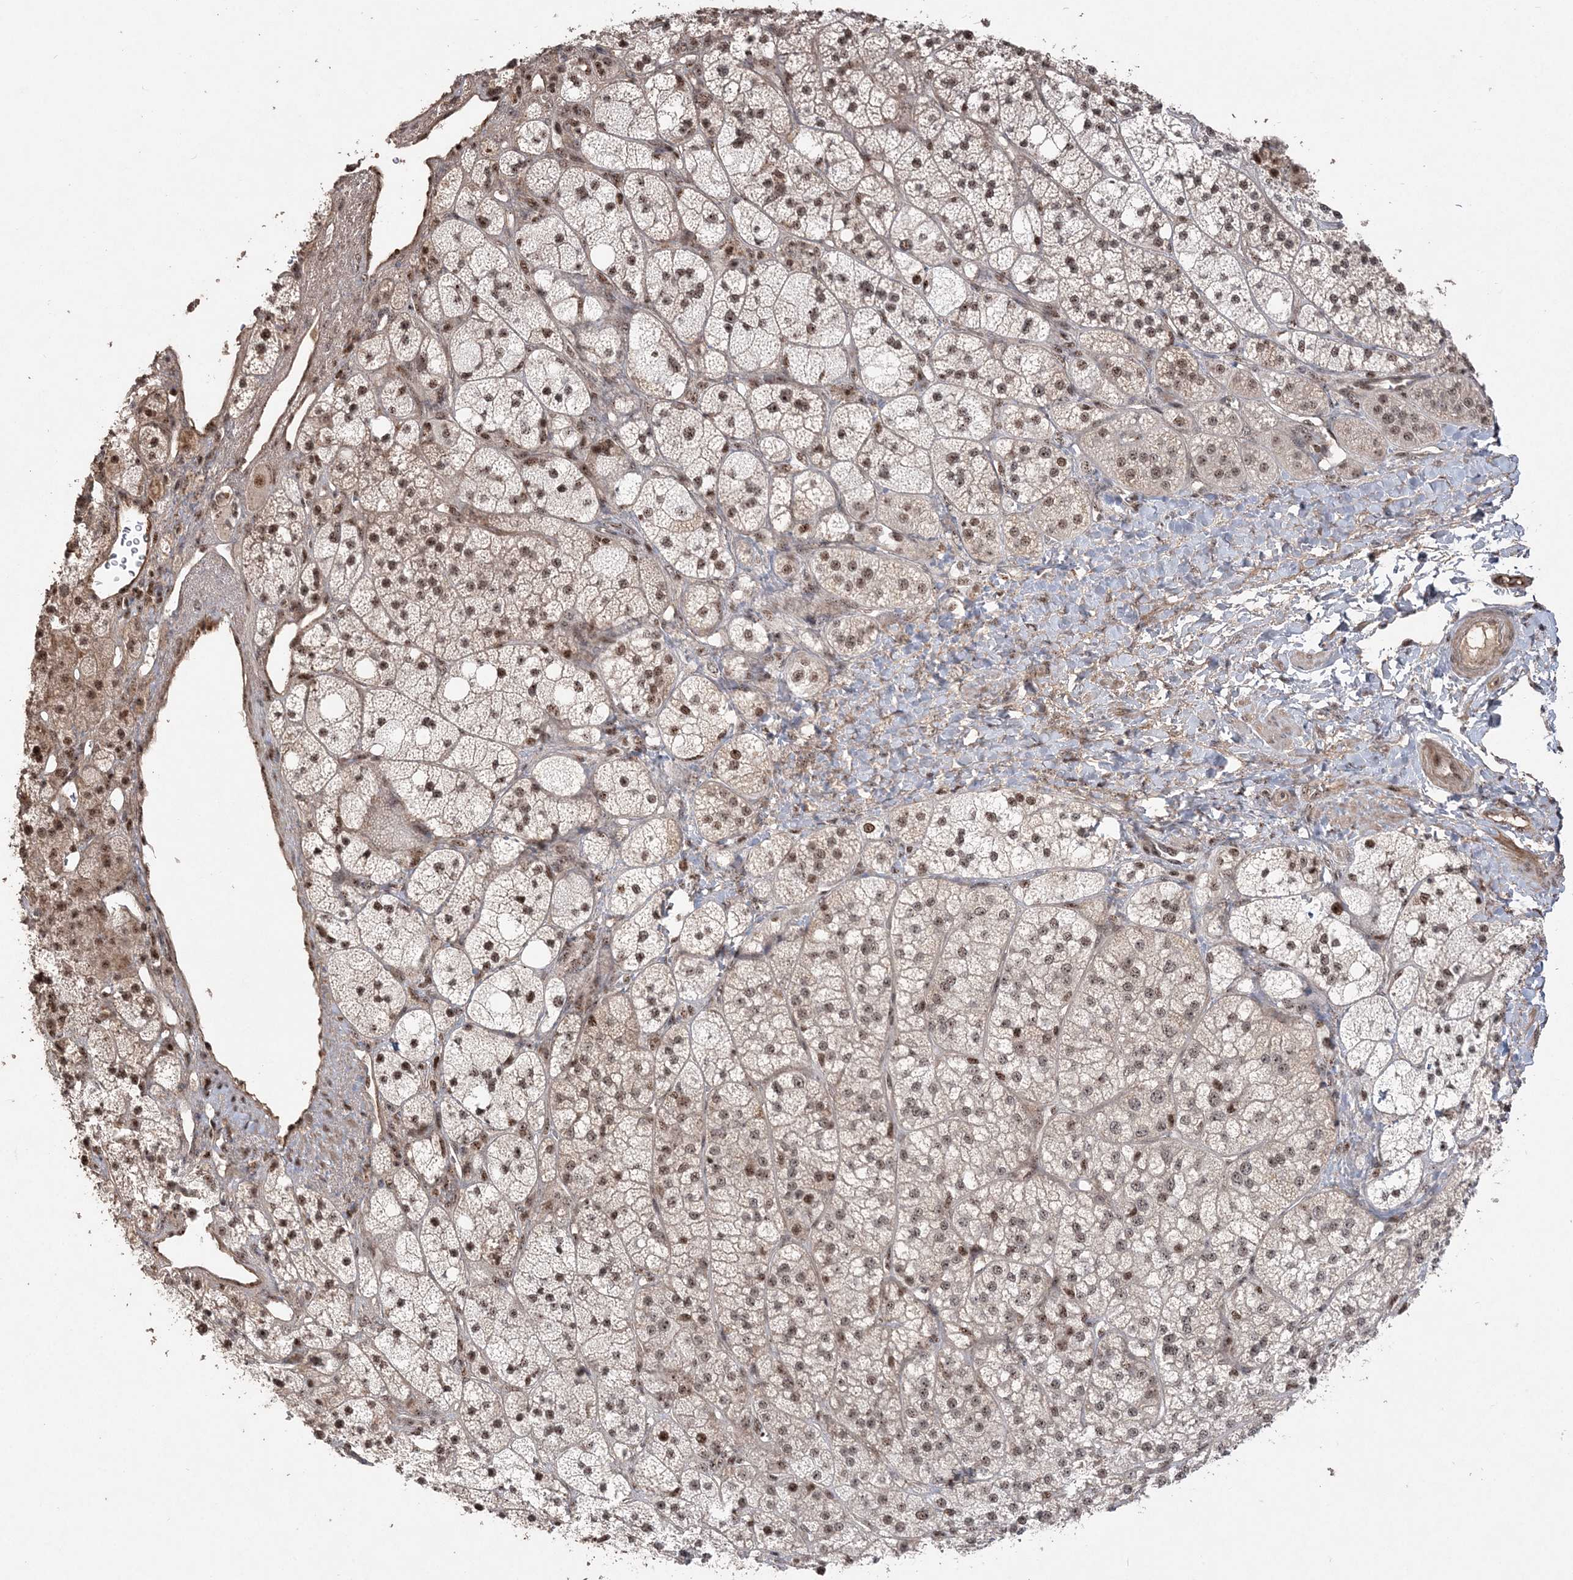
{"staining": {"intensity": "moderate", "quantity": ">75%", "location": "nuclear"}, "tissue": "adrenal gland", "cell_type": "Glandular cells", "image_type": "normal", "snomed": [{"axis": "morphology", "description": "Normal tissue, NOS"}, {"axis": "topography", "description": "Adrenal gland"}], "caption": "Immunohistochemical staining of benign human adrenal gland reveals >75% levels of moderate nuclear protein positivity in approximately >75% of glandular cells. The protein of interest is shown in brown color, while the nuclei are stained blue.", "gene": "RBM17", "patient": {"sex": "male", "age": 61}}